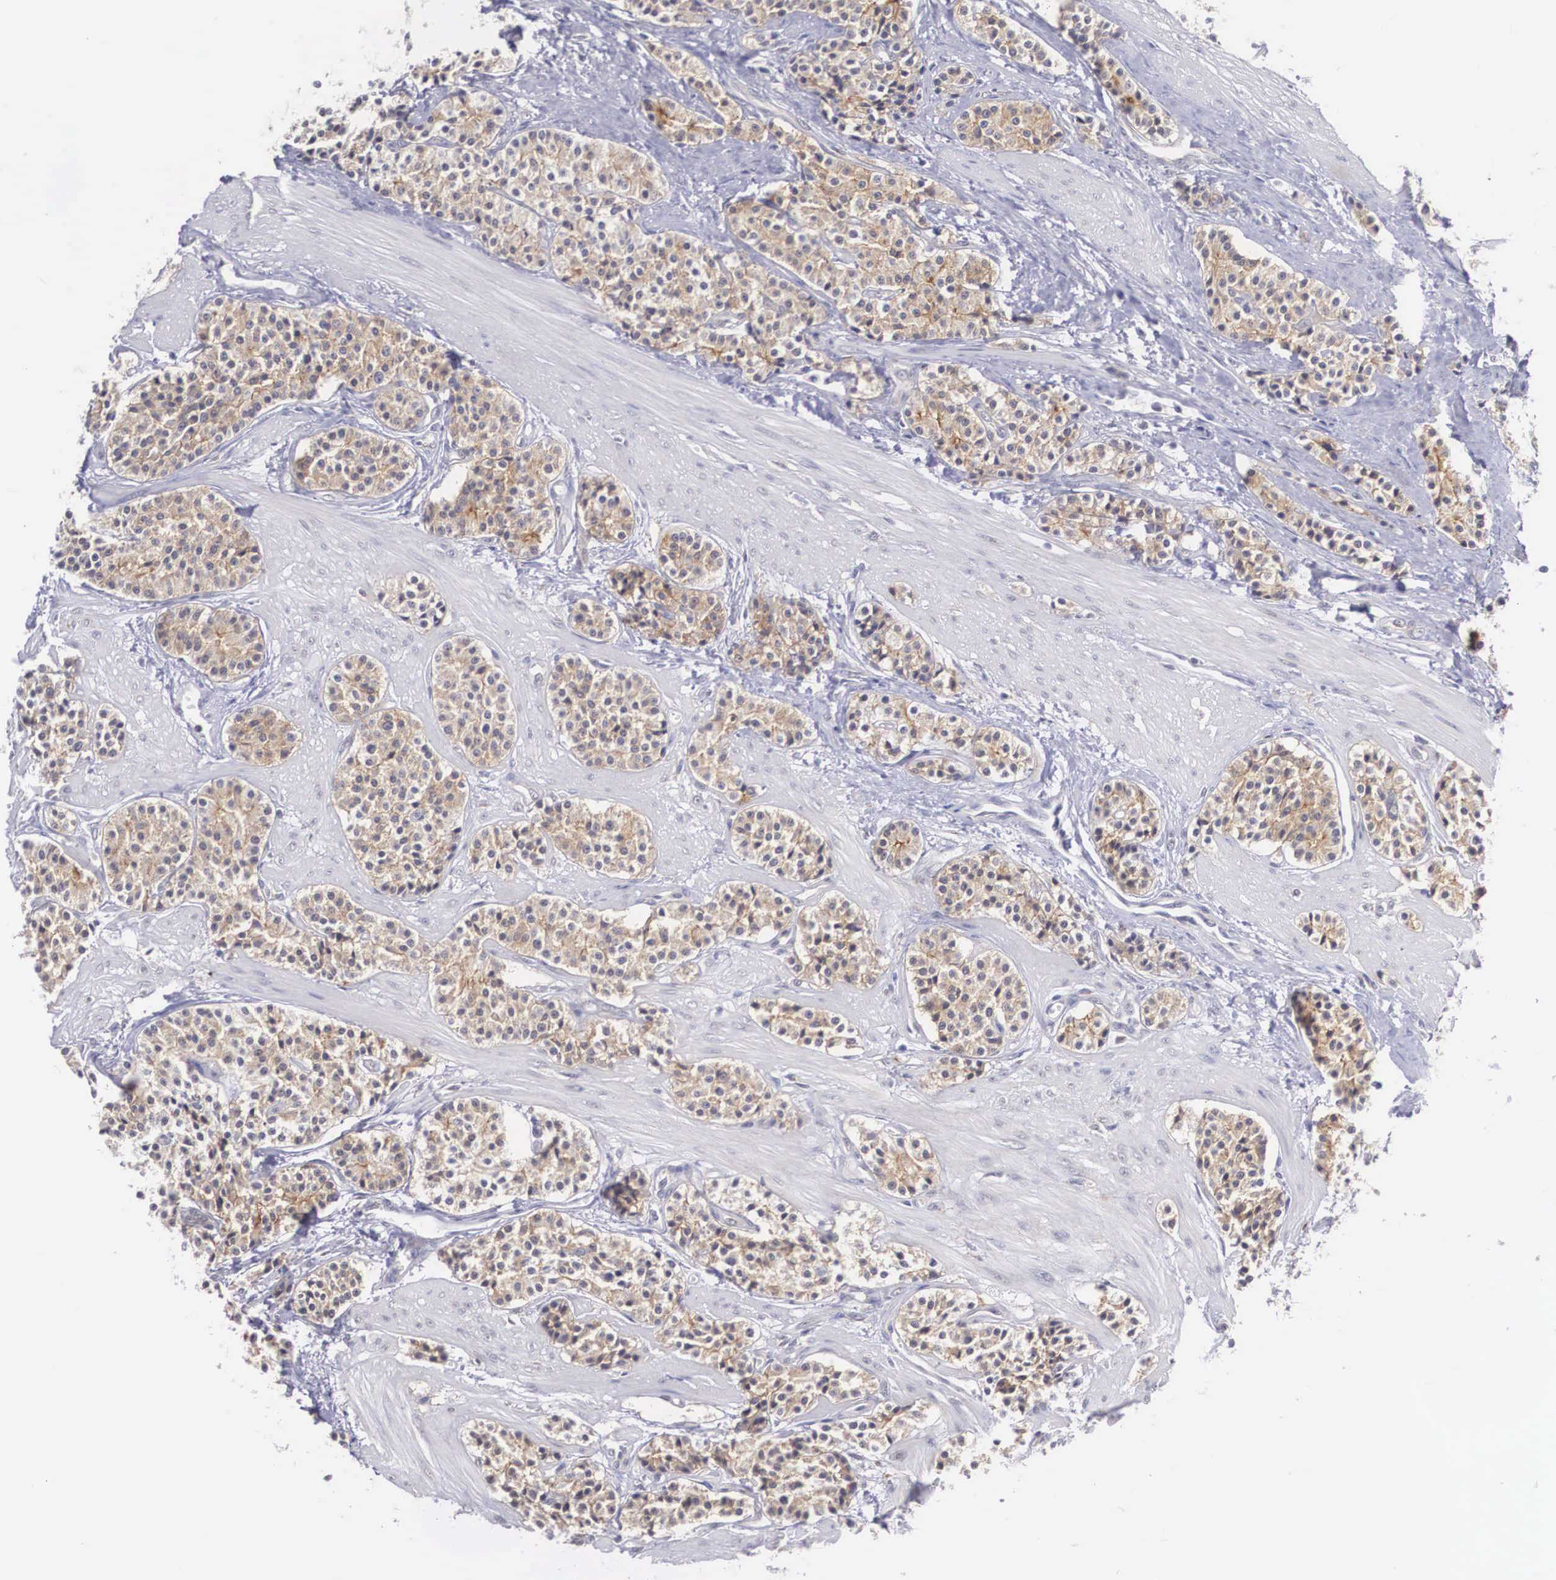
{"staining": {"intensity": "weak", "quantity": ">75%", "location": "cytoplasmic/membranous"}, "tissue": "carcinoid", "cell_type": "Tumor cells", "image_type": "cancer", "snomed": [{"axis": "morphology", "description": "Carcinoid, malignant, NOS"}, {"axis": "topography", "description": "Stomach"}], "caption": "Immunohistochemistry (IHC) micrograph of human carcinoid (malignant) stained for a protein (brown), which reveals low levels of weak cytoplasmic/membranous staining in about >75% of tumor cells.", "gene": "NR4A2", "patient": {"sex": "female", "age": 76}}